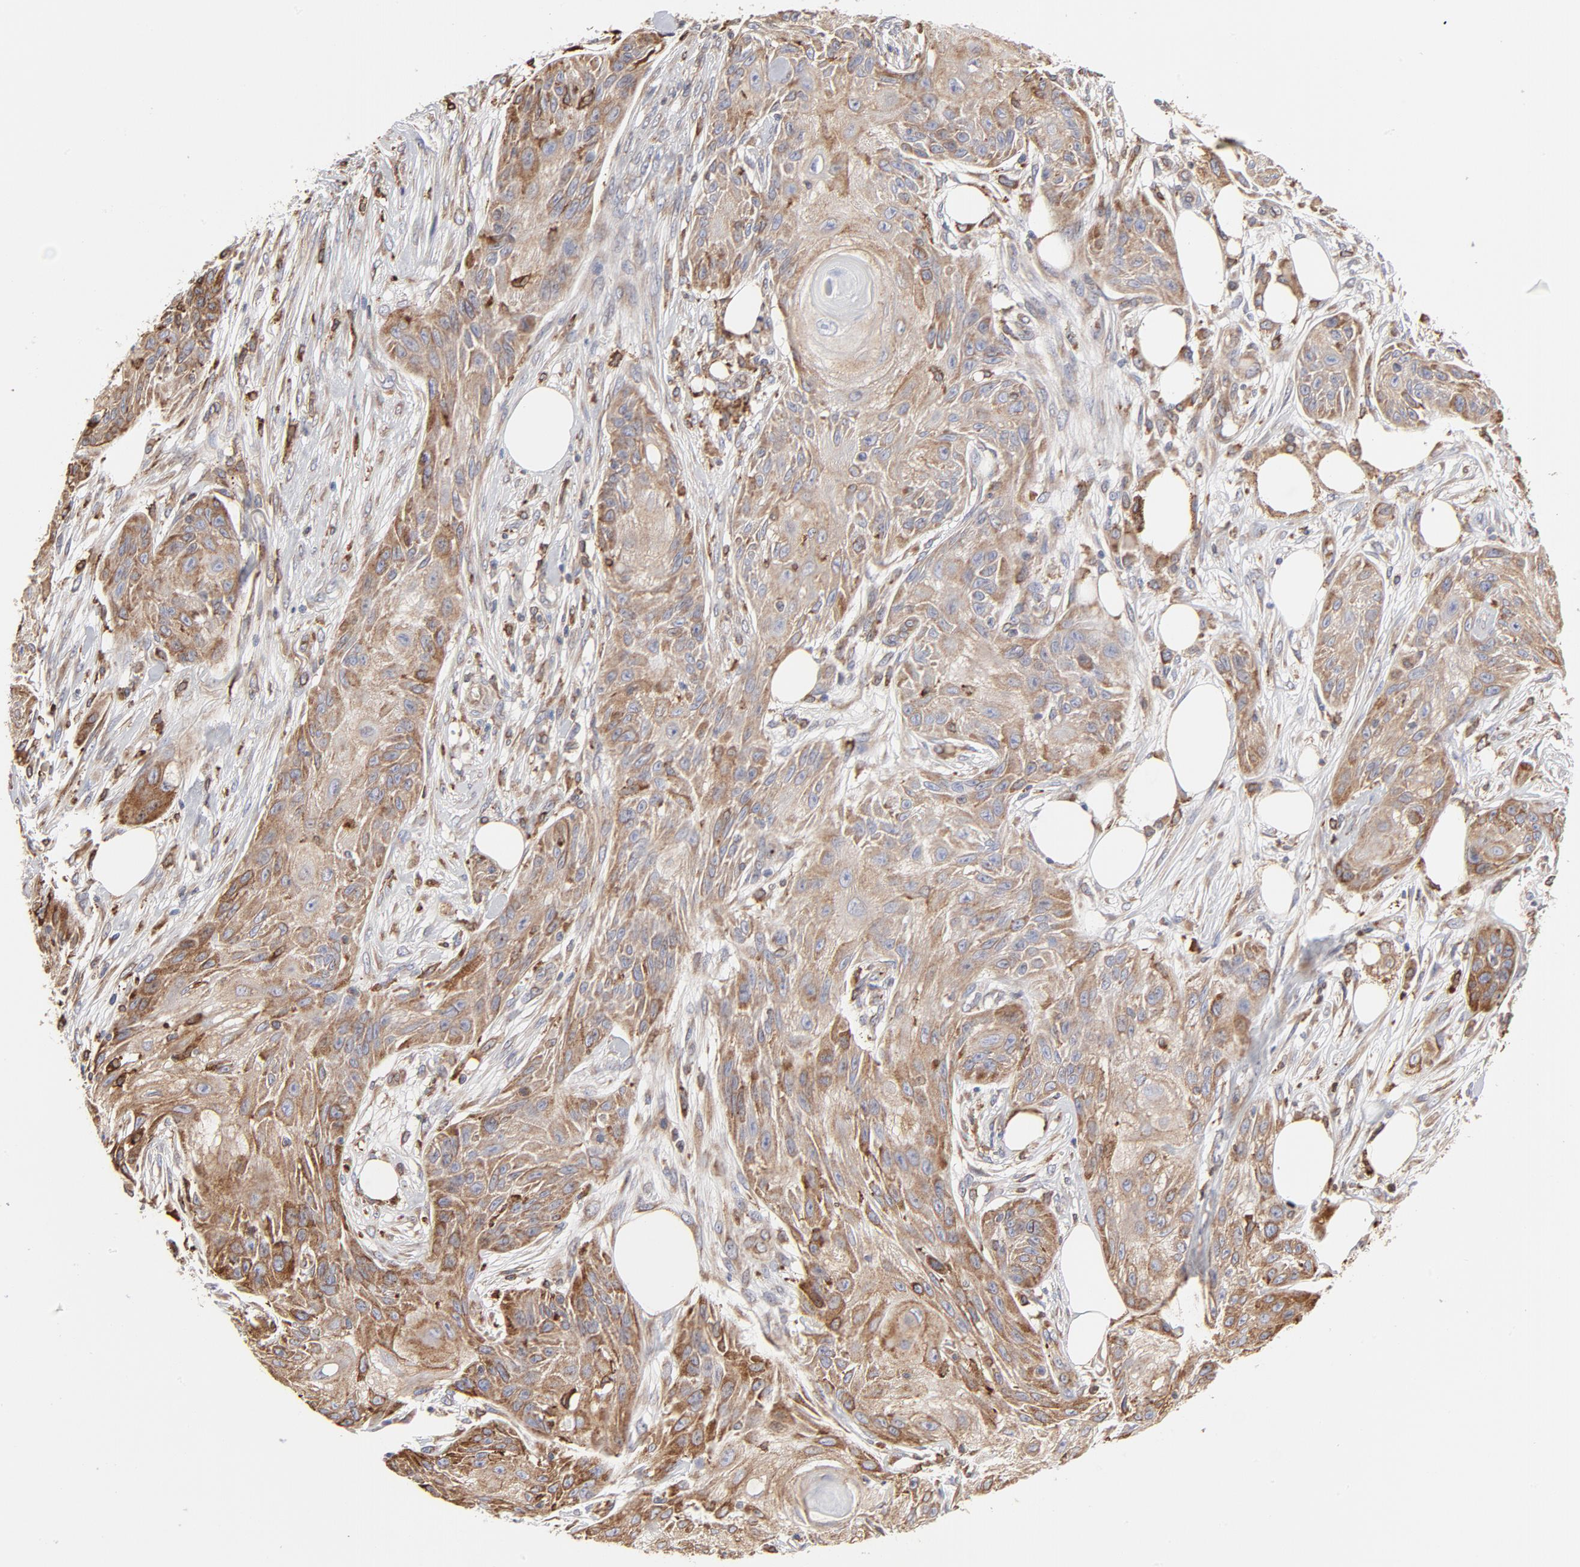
{"staining": {"intensity": "moderate", "quantity": ">75%", "location": "cytoplasmic/membranous"}, "tissue": "skin cancer", "cell_type": "Tumor cells", "image_type": "cancer", "snomed": [{"axis": "morphology", "description": "Squamous cell carcinoma, NOS"}, {"axis": "topography", "description": "Skin"}], "caption": "A brown stain shows moderate cytoplasmic/membranous staining of a protein in human skin squamous cell carcinoma tumor cells.", "gene": "CANX", "patient": {"sex": "female", "age": 88}}